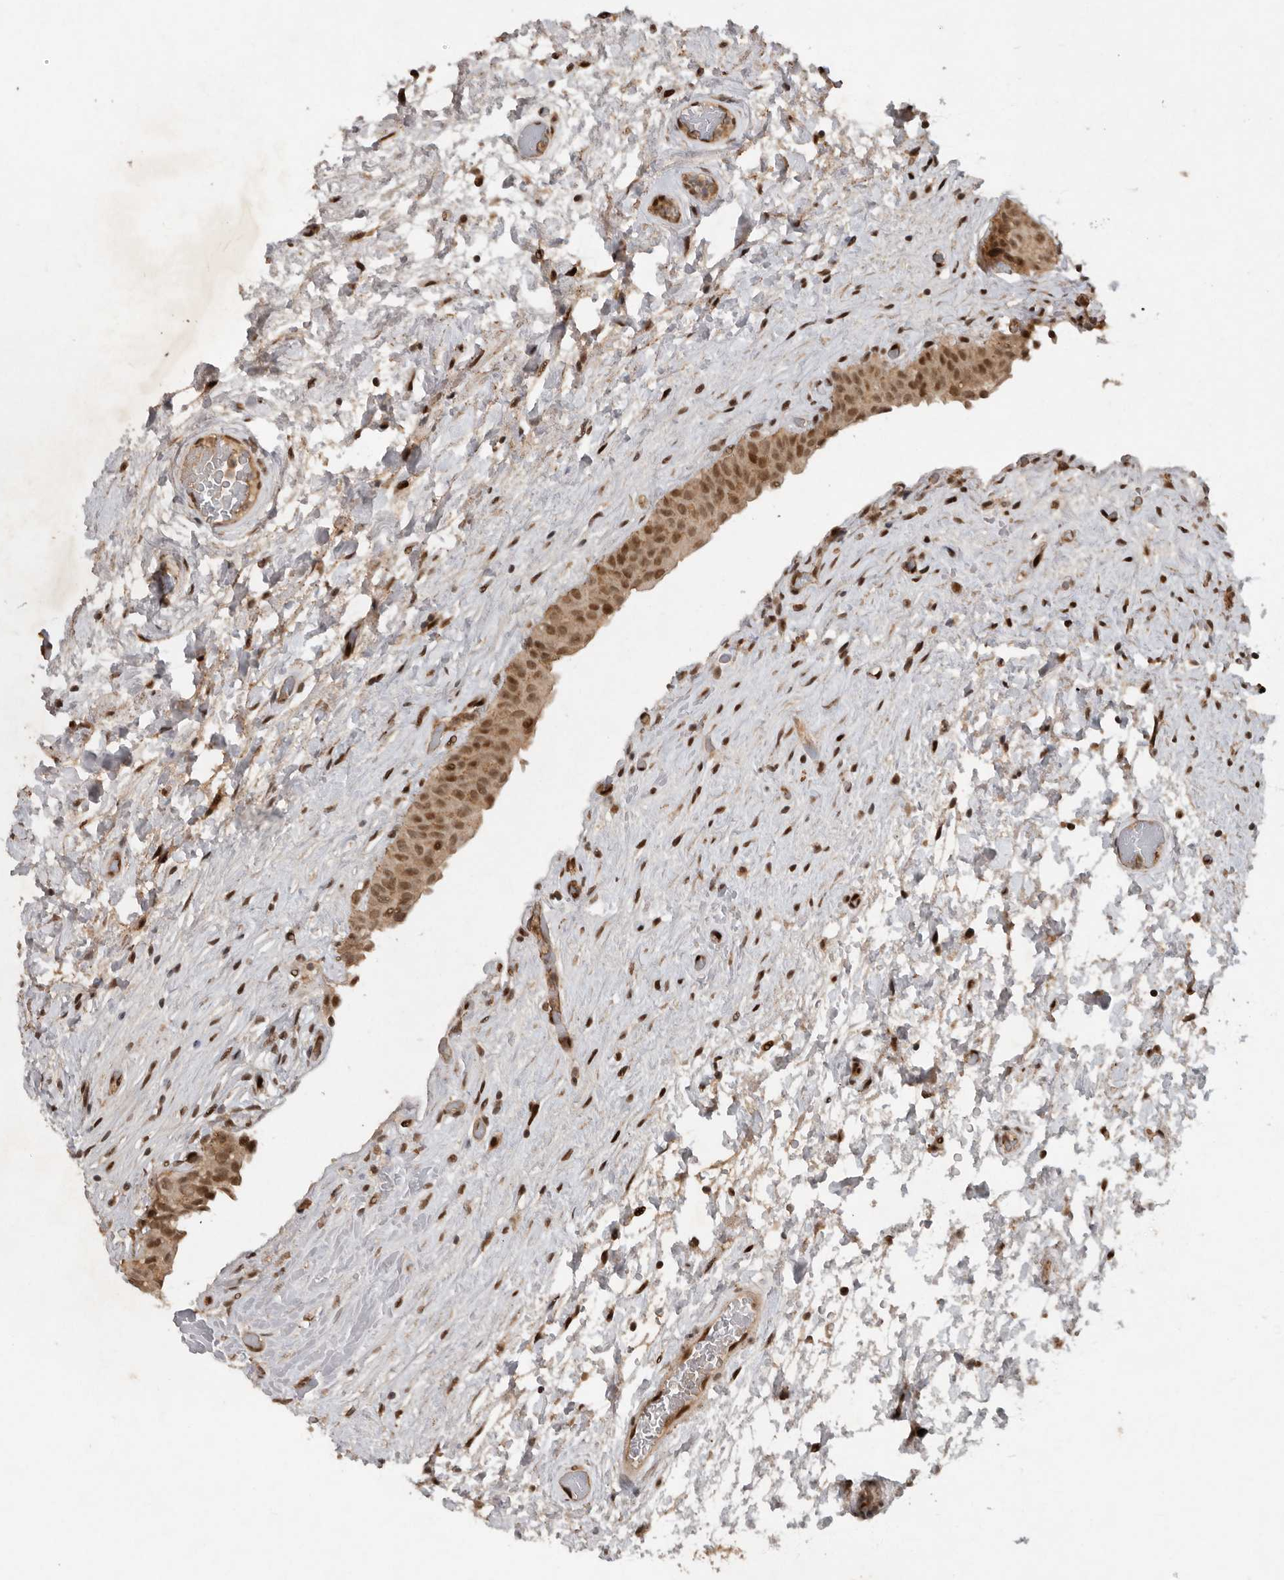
{"staining": {"intensity": "moderate", "quantity": ">75%", "location": "cytoplasmic/membranous,nuclear"}, "tissue": "urinary bladder", "cell_type": "Urothelial cells", "image_type": "normal", "snomed": [{"axis": "morphology", "description": "Normal tissue, NOS"}, {"axis": "topography", "description": "Urinary bladder"}], "caption": "Urothelial cells display medium levels of moderate cytoplasmic/membranous,nuclear expression in about >75% of cells in unremarkable urinary bladder.", "gene": "CDC27", "patient": {"sex": "male", "age": 74}}